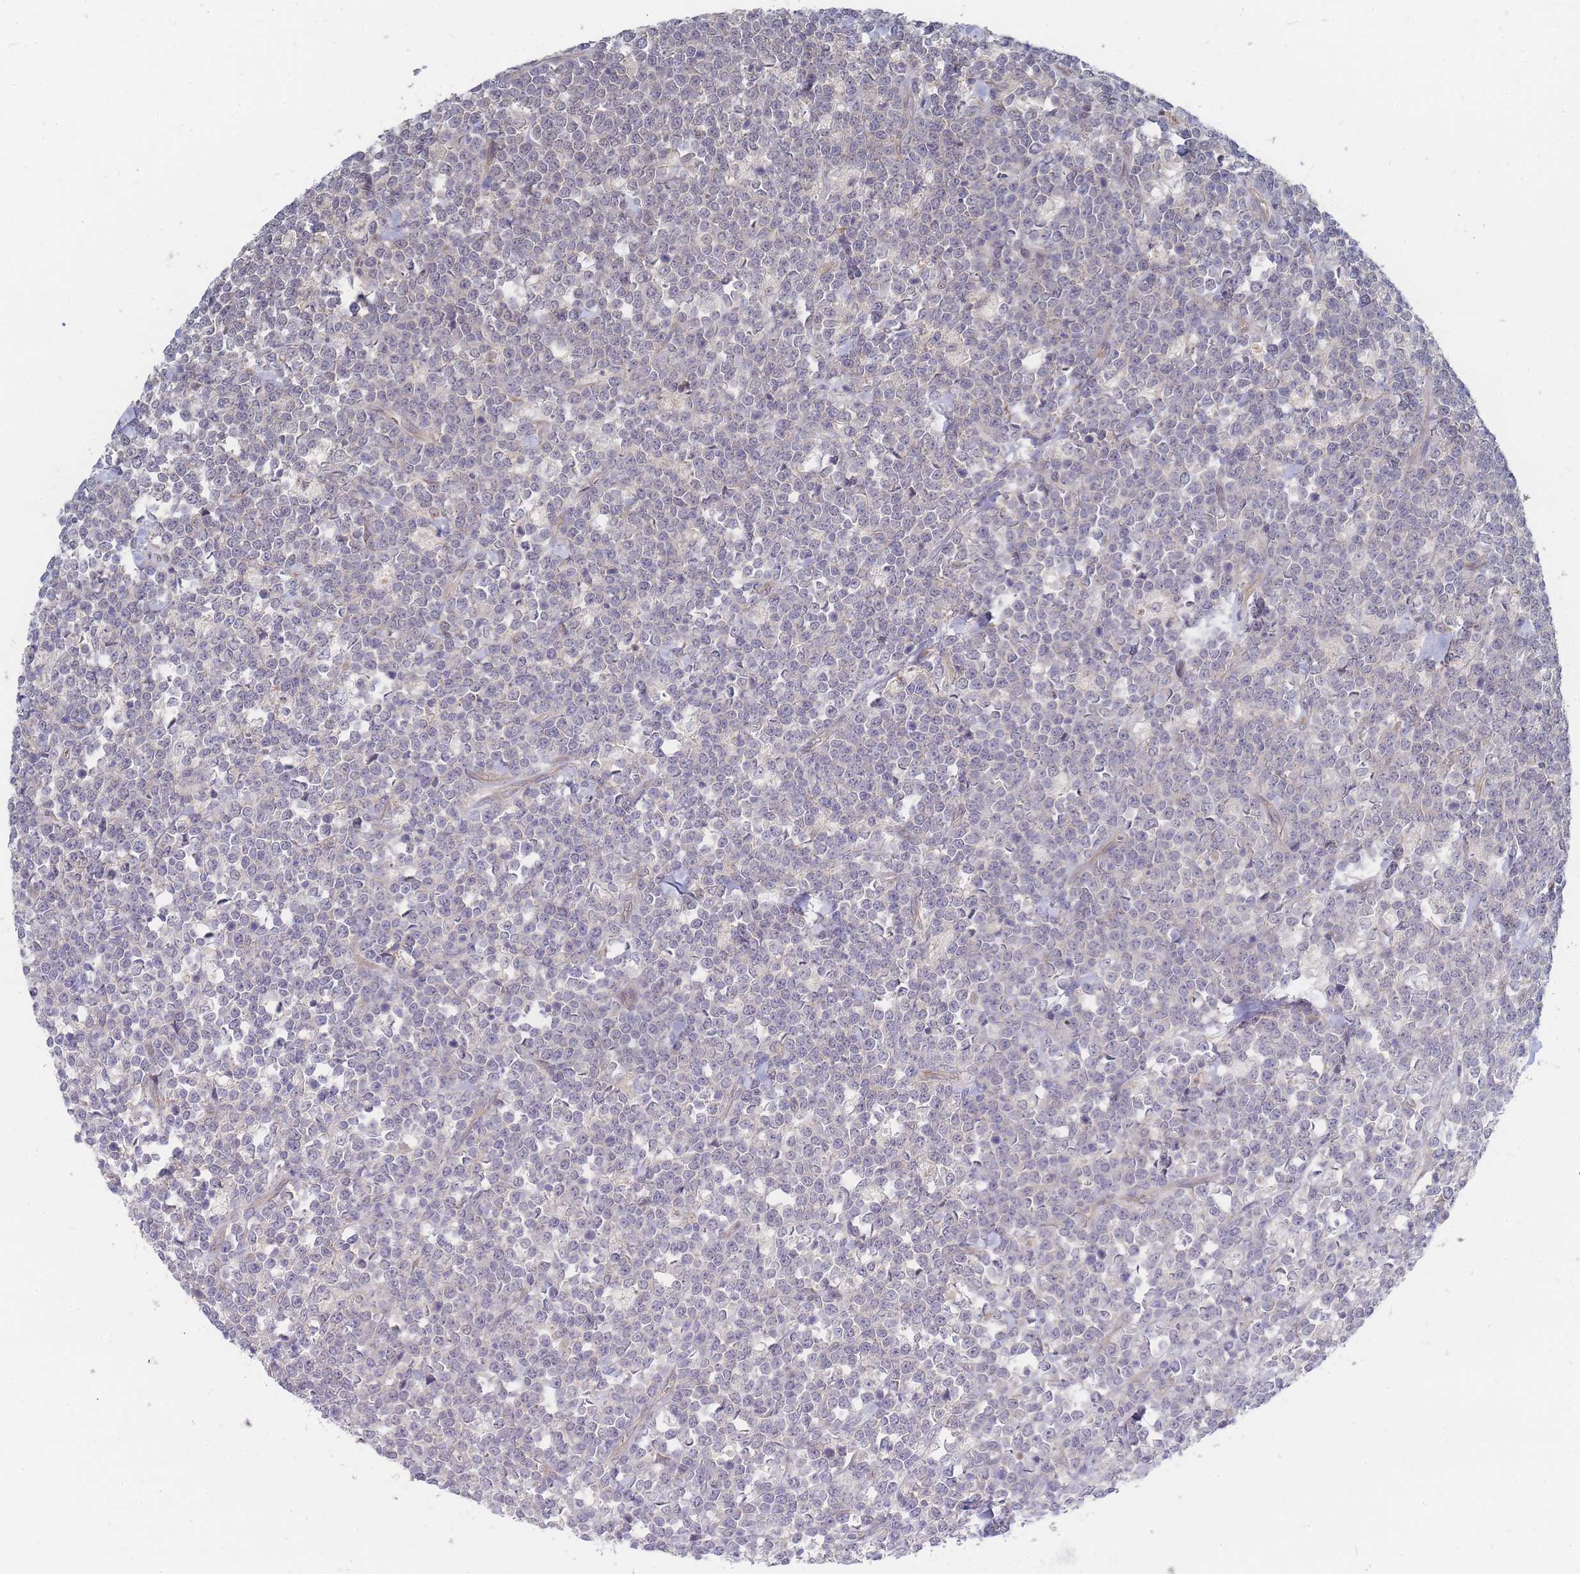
{"staining": {"intensity": "negative", "quantity": "none", "location": "none"}, "tissue": "lymphoma", "cell_type": "Tumor cells", "image_type": "cancer", "snomed": [{"axis": "morphology", "description": "Malignant lymphoma, non-Hodgkin's type, High grade"}, {"axis": "topography", "description": "Small intestine"}], "caption": "DAB (3,3'-diaminobenzidine) immunohistochemical staining of human high-grade malignant lymphoma, non-Hodgkin's type reveals no significant expression in tumor cells. Nuclei are stained in blue.", "gene": "NUB1", "patient": {"sex": "male", "age": 8}}